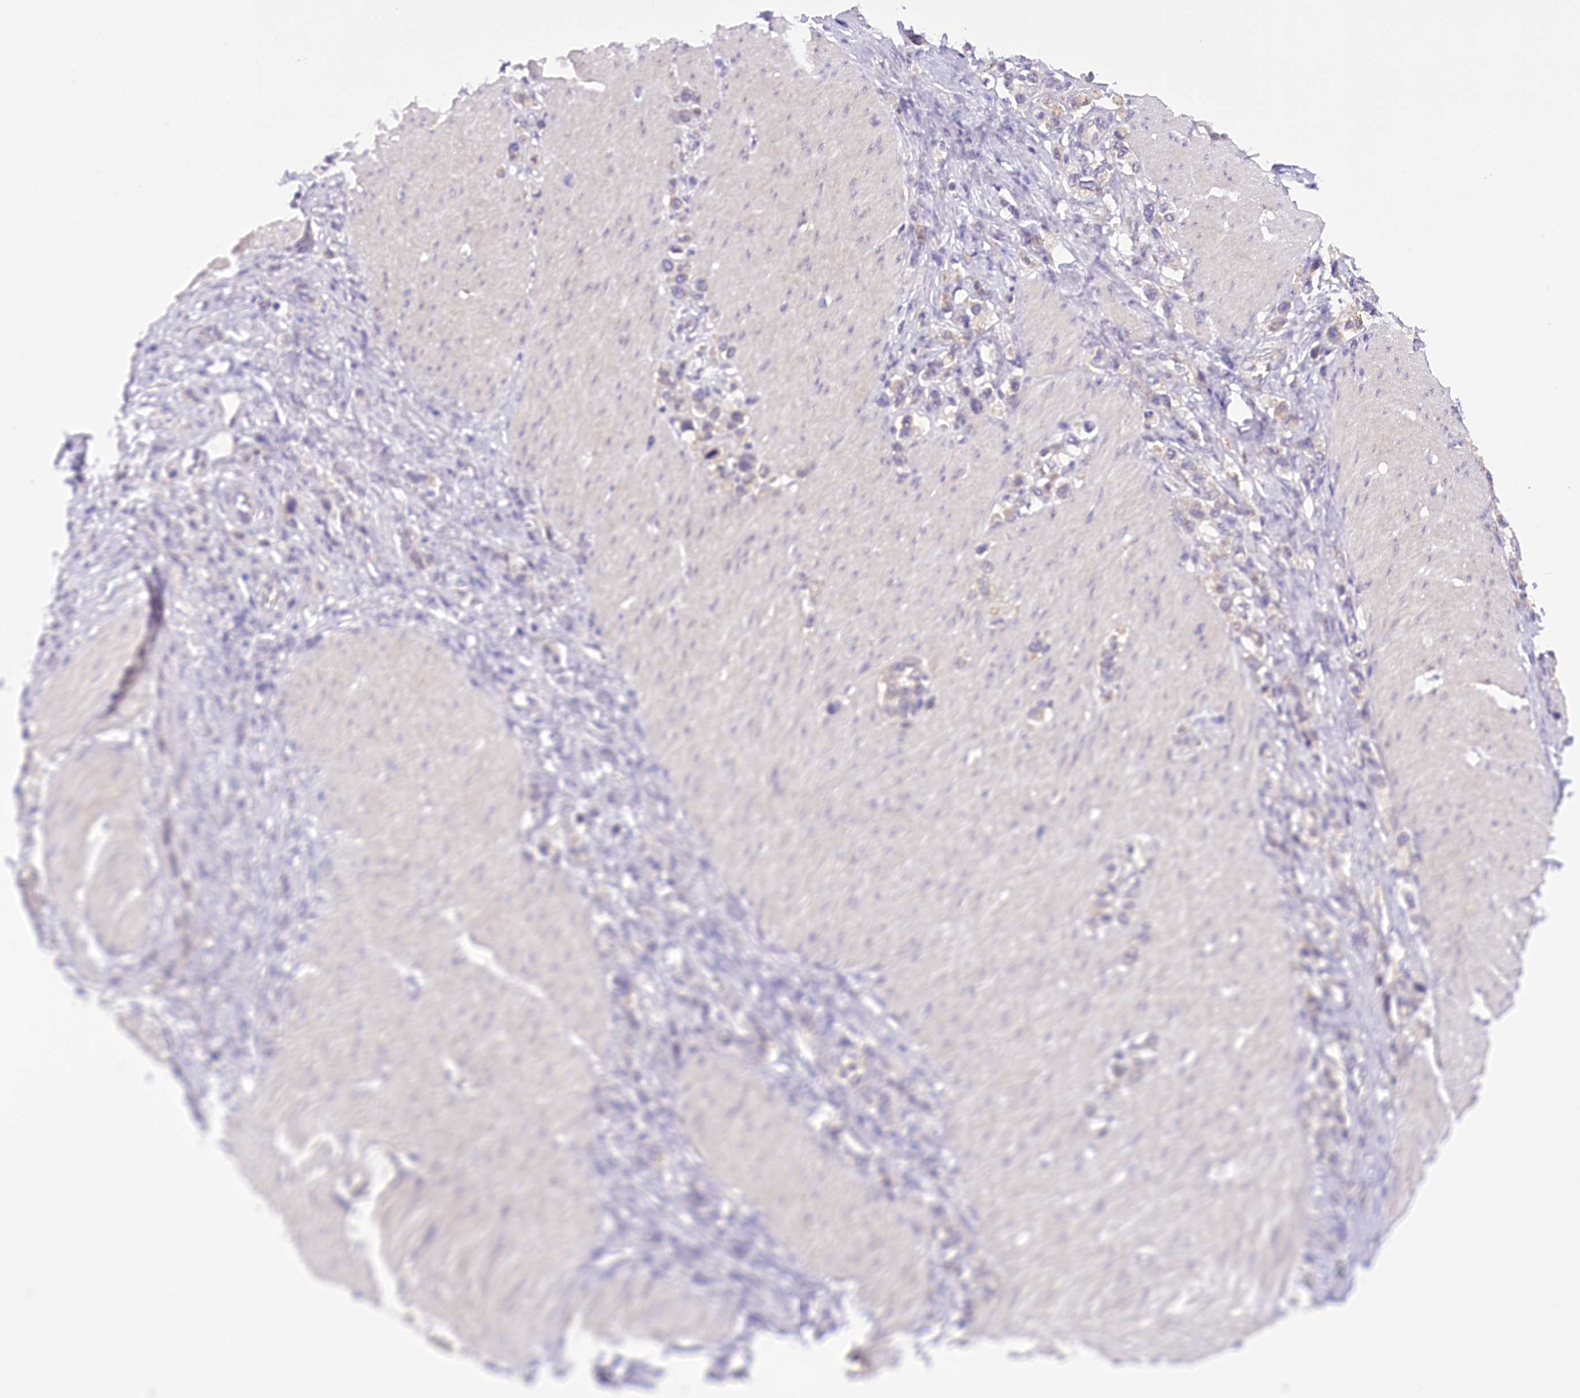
{"staining": {"intensity": "weak", "quantity": ">75%", "location": "cytoplasmic/membranous"}, "tissue": "stomach cancer", "cell_type": "Tumor cells", "image_type": "cancer", "snomed": [{"axis": "morphology", "description": "Normal tissue, NOS"}, {"axis": "morphology", "description": "Adenocarcinoma, NOS"}, {"axis": "topography", "description": "Stomach, upper"}, {"axis": "topography", "description": "Stomach"}], "caption": "Immunohistochemical staining of stomach cancer demonstrates weak cytoplasmic/membranous protein staining in approximately >75% of tumor cells. The protein is shown in brown color, while the nuclei are stained blue.", "gene": "DCUN1D1", "patient": {"sex": "female", "age": 65}}